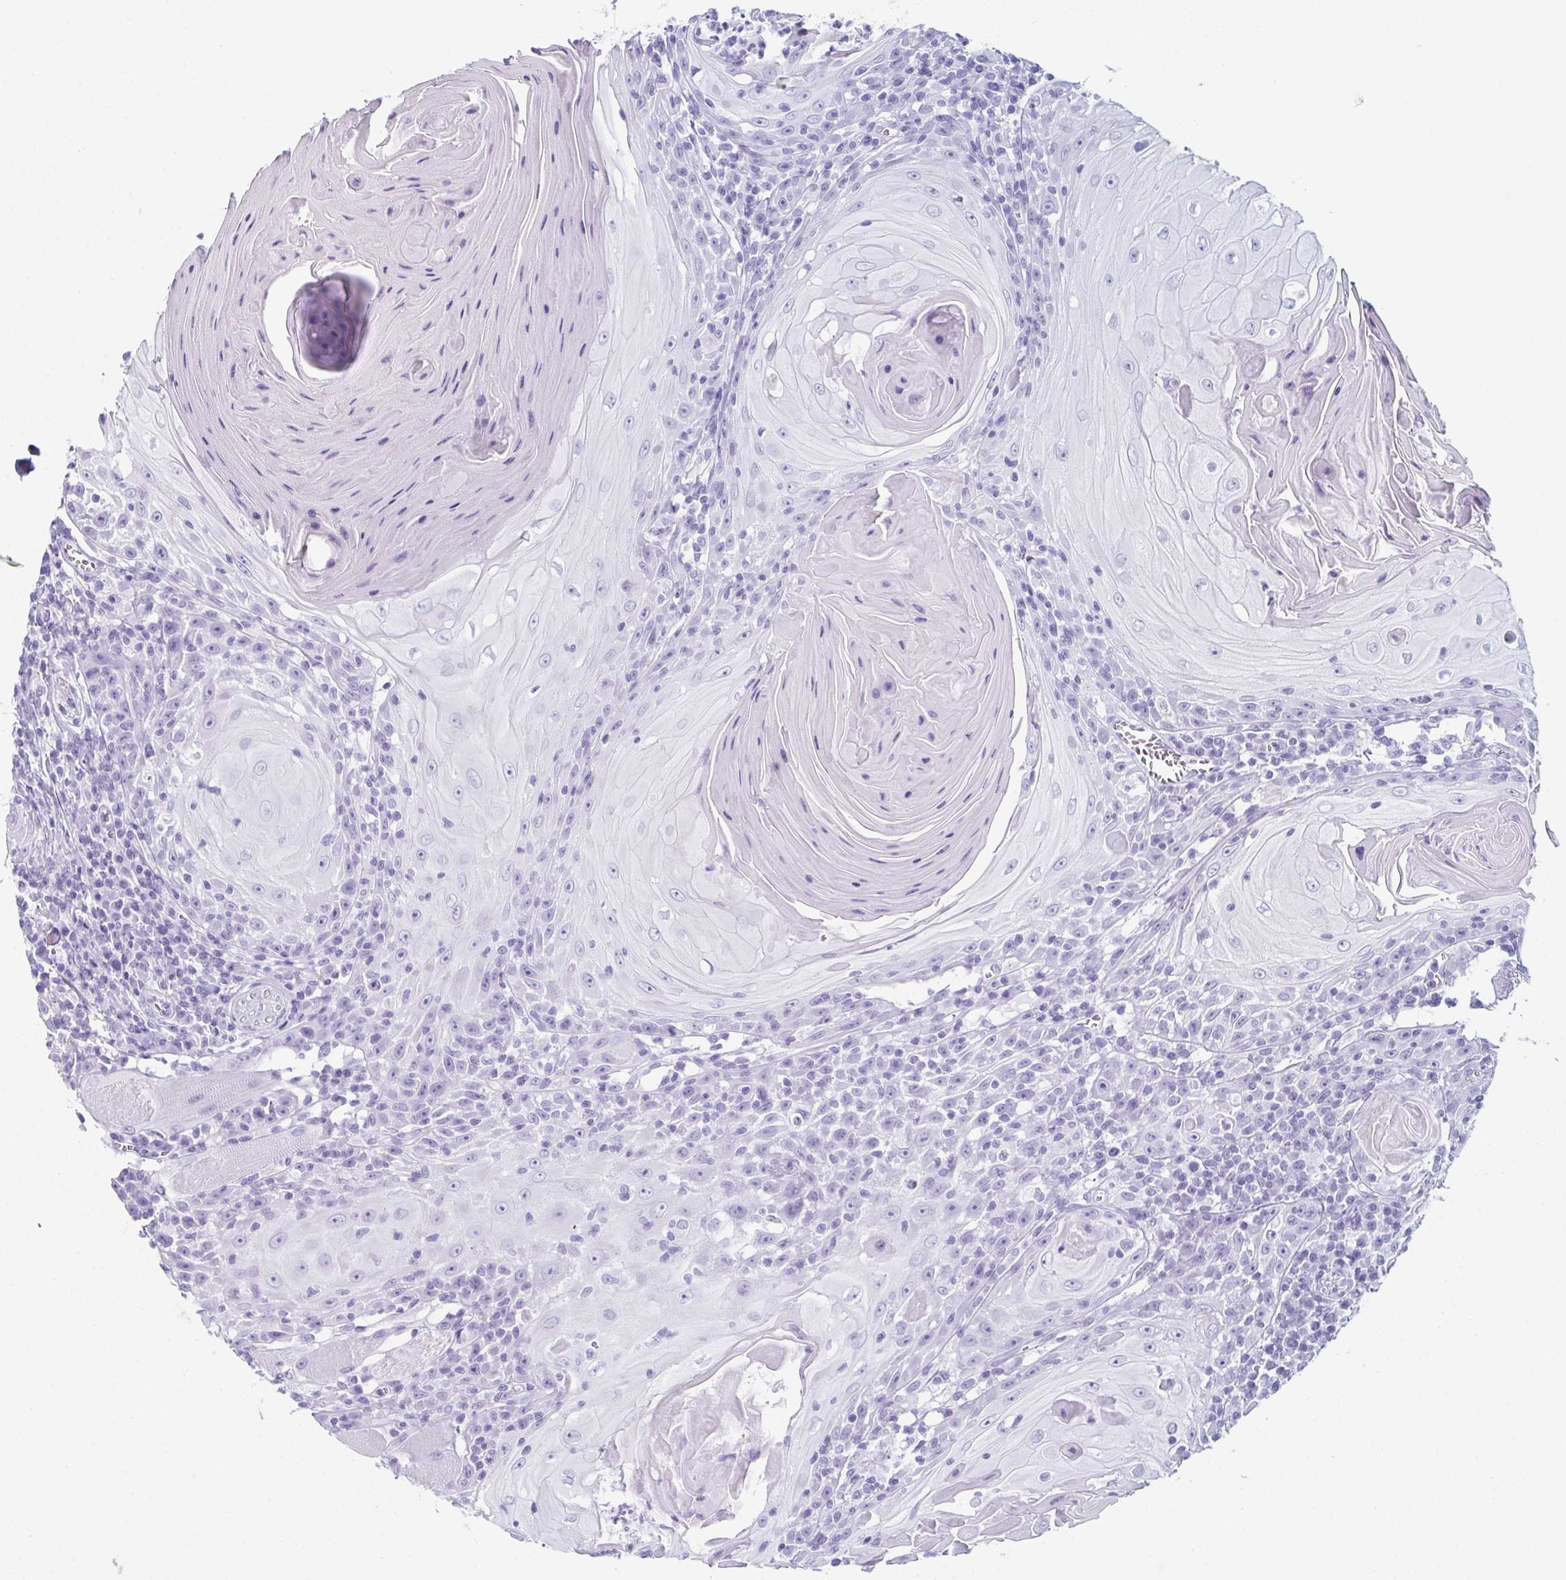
{"staining": {"intensity": "negative", "quantity": "none", "location": "none"}, "tissue": "head and neck cancer", "cell_type": "Tumor cells", "image_type": "cancer", "snomed": [{"axis": "morphology", "description": "Squamous cell carcinoma, NOS"}, {"axis": "topography", "description": "Head-Neck"}], "caption": "IHC histopathology image of head and neck cancer stained for a protein (brown), which displays no expression in tumor cells.", "gene": "ENKUR", "patient": {"sex": "male", "age": 52}}